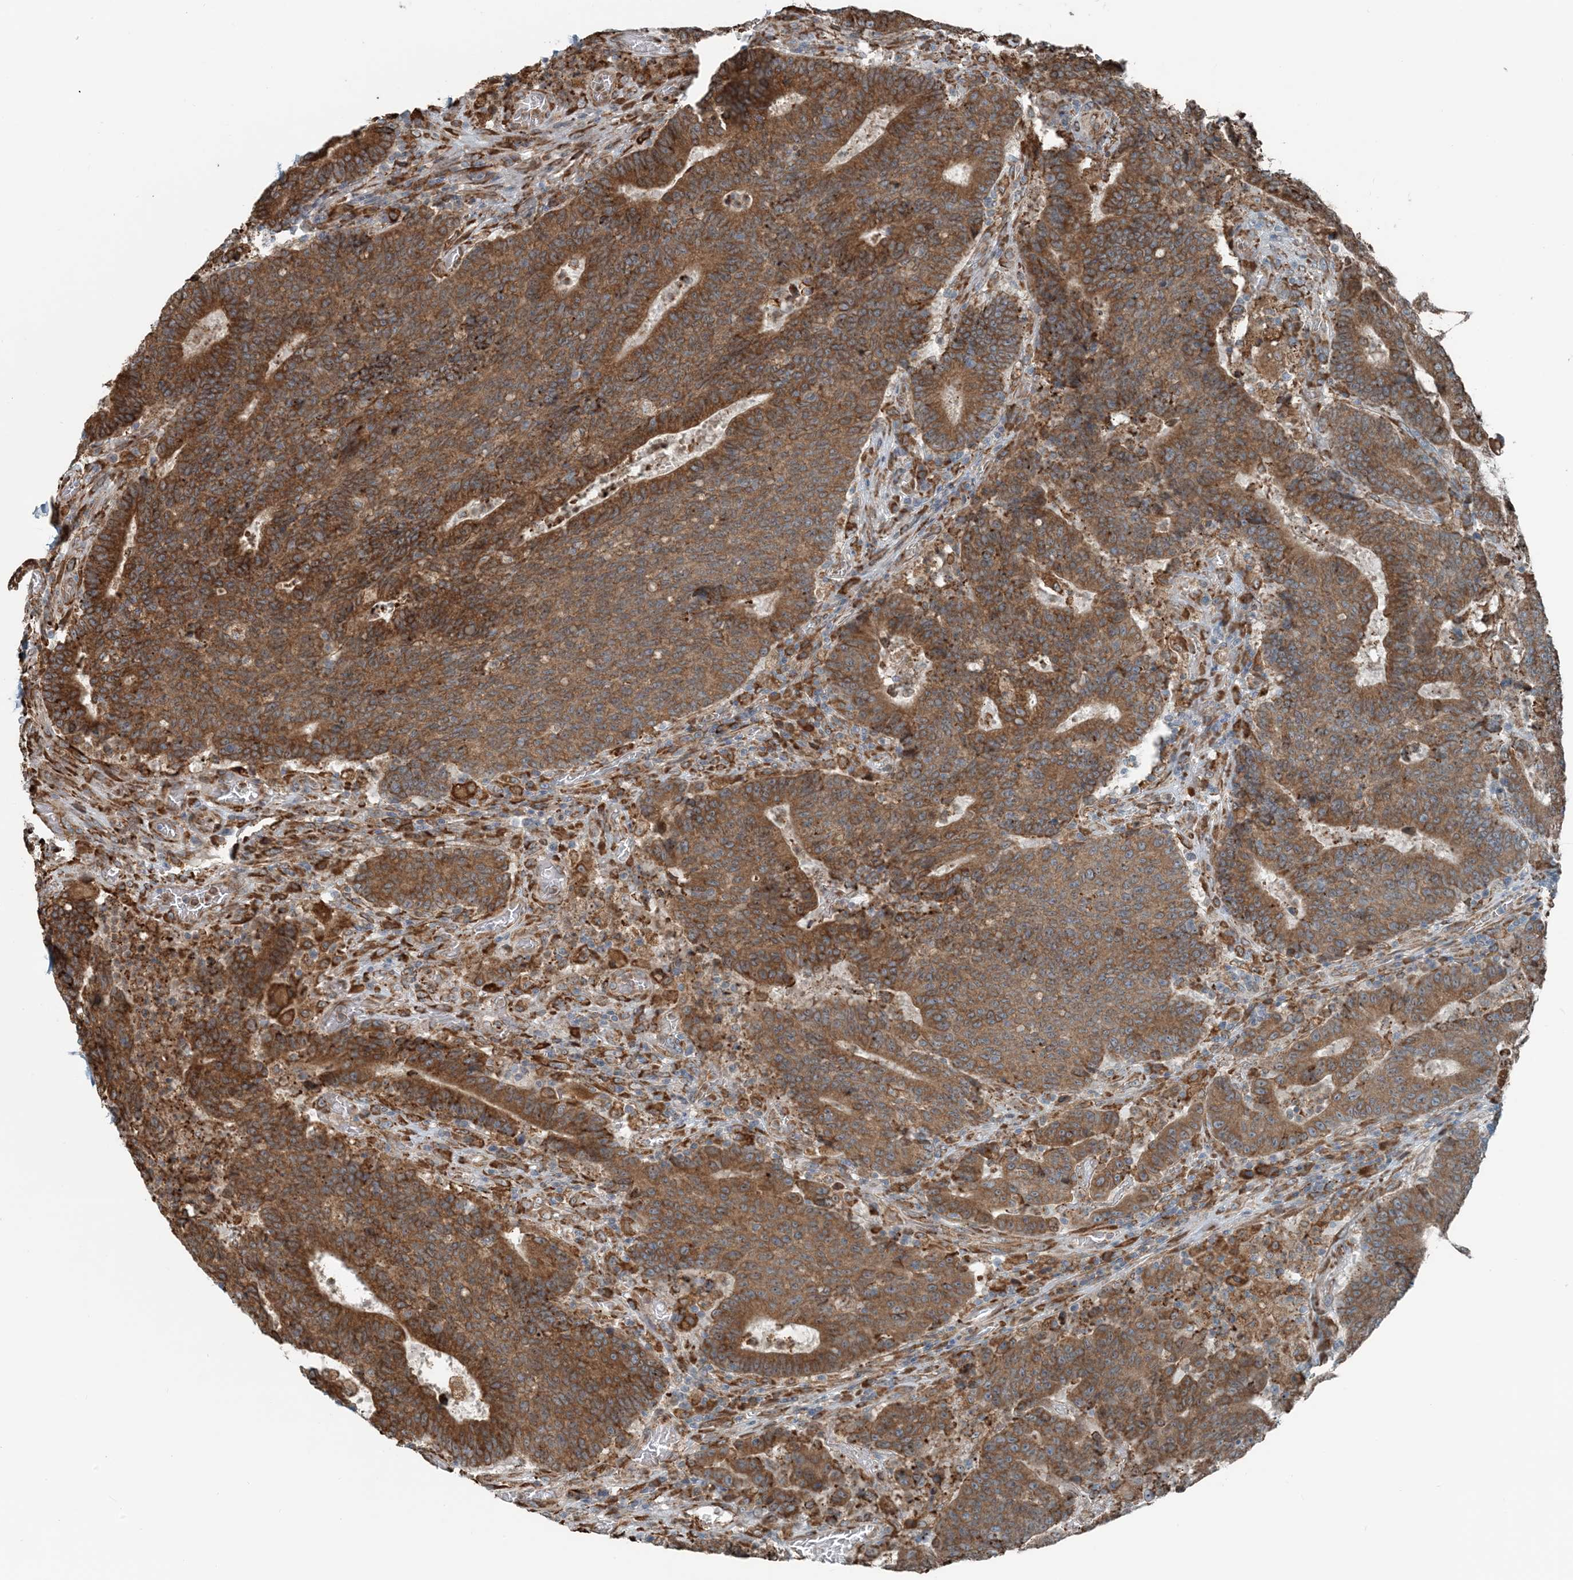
{"staining": {"intensity": "moderate", "quantity": ">75%", "location": "cytoplasmic/membranous"}, "tissue": "colorectal cancer", "cell_type": "Tumor cells", "image_type": "cancer", "snomed": [{"axis": "morphology", "description": "Adenocarcinoma, NOS"}, {"axis": "topography", "description": "Colon"}], "caption": "DAB immunohistochemical staining of human adenocarcinoma (colorectal) exhibits moderate cytoplasmic/membranous protein staining in about >75% of tumor cells.", "gene": "CERKL", "patient": {"sex": "female", "age": 75}}